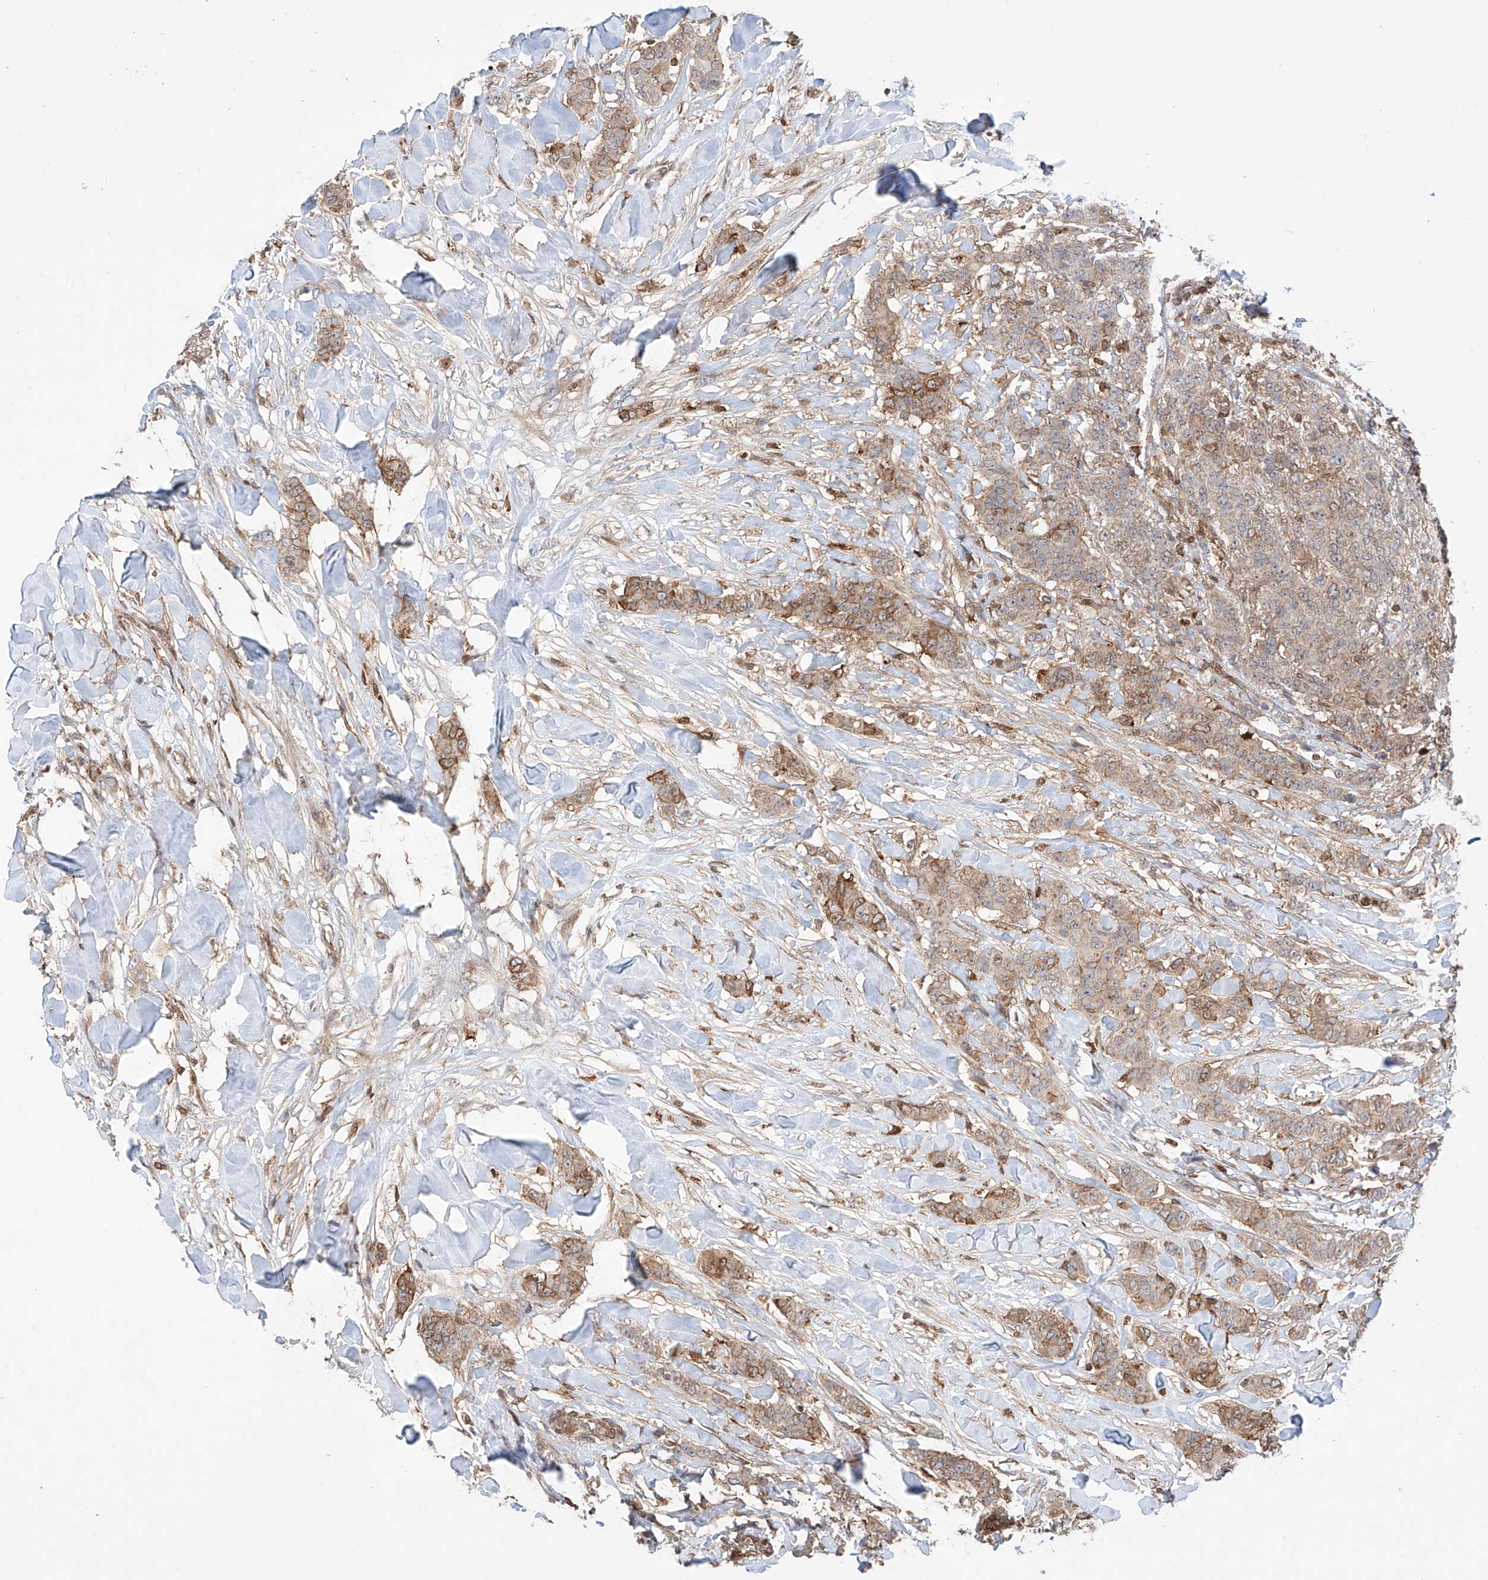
{"staining": {"intensity": "moderate", "quantity": ">75%", "location": "cytoplasmic/membranous"}, "tissue": "breast cancer", "cell_type": "Tumor cells", "image_type": "cancer", "snomed": [{"axis": "morphology", "description": "Duct carcinoma"}, {"axis": "topography", "description": "Breast"}], "caption": "Breast infiltrating ductal carcinoma stained with DAB (3,3'-diaminobenzidine) IHC reveals medium levels of moderate cytoplasmic/membranous positivity in approximately >75% of tumor cells.", "gene": "IGSF22", "patient": {"sex": "female", "age": 40}}